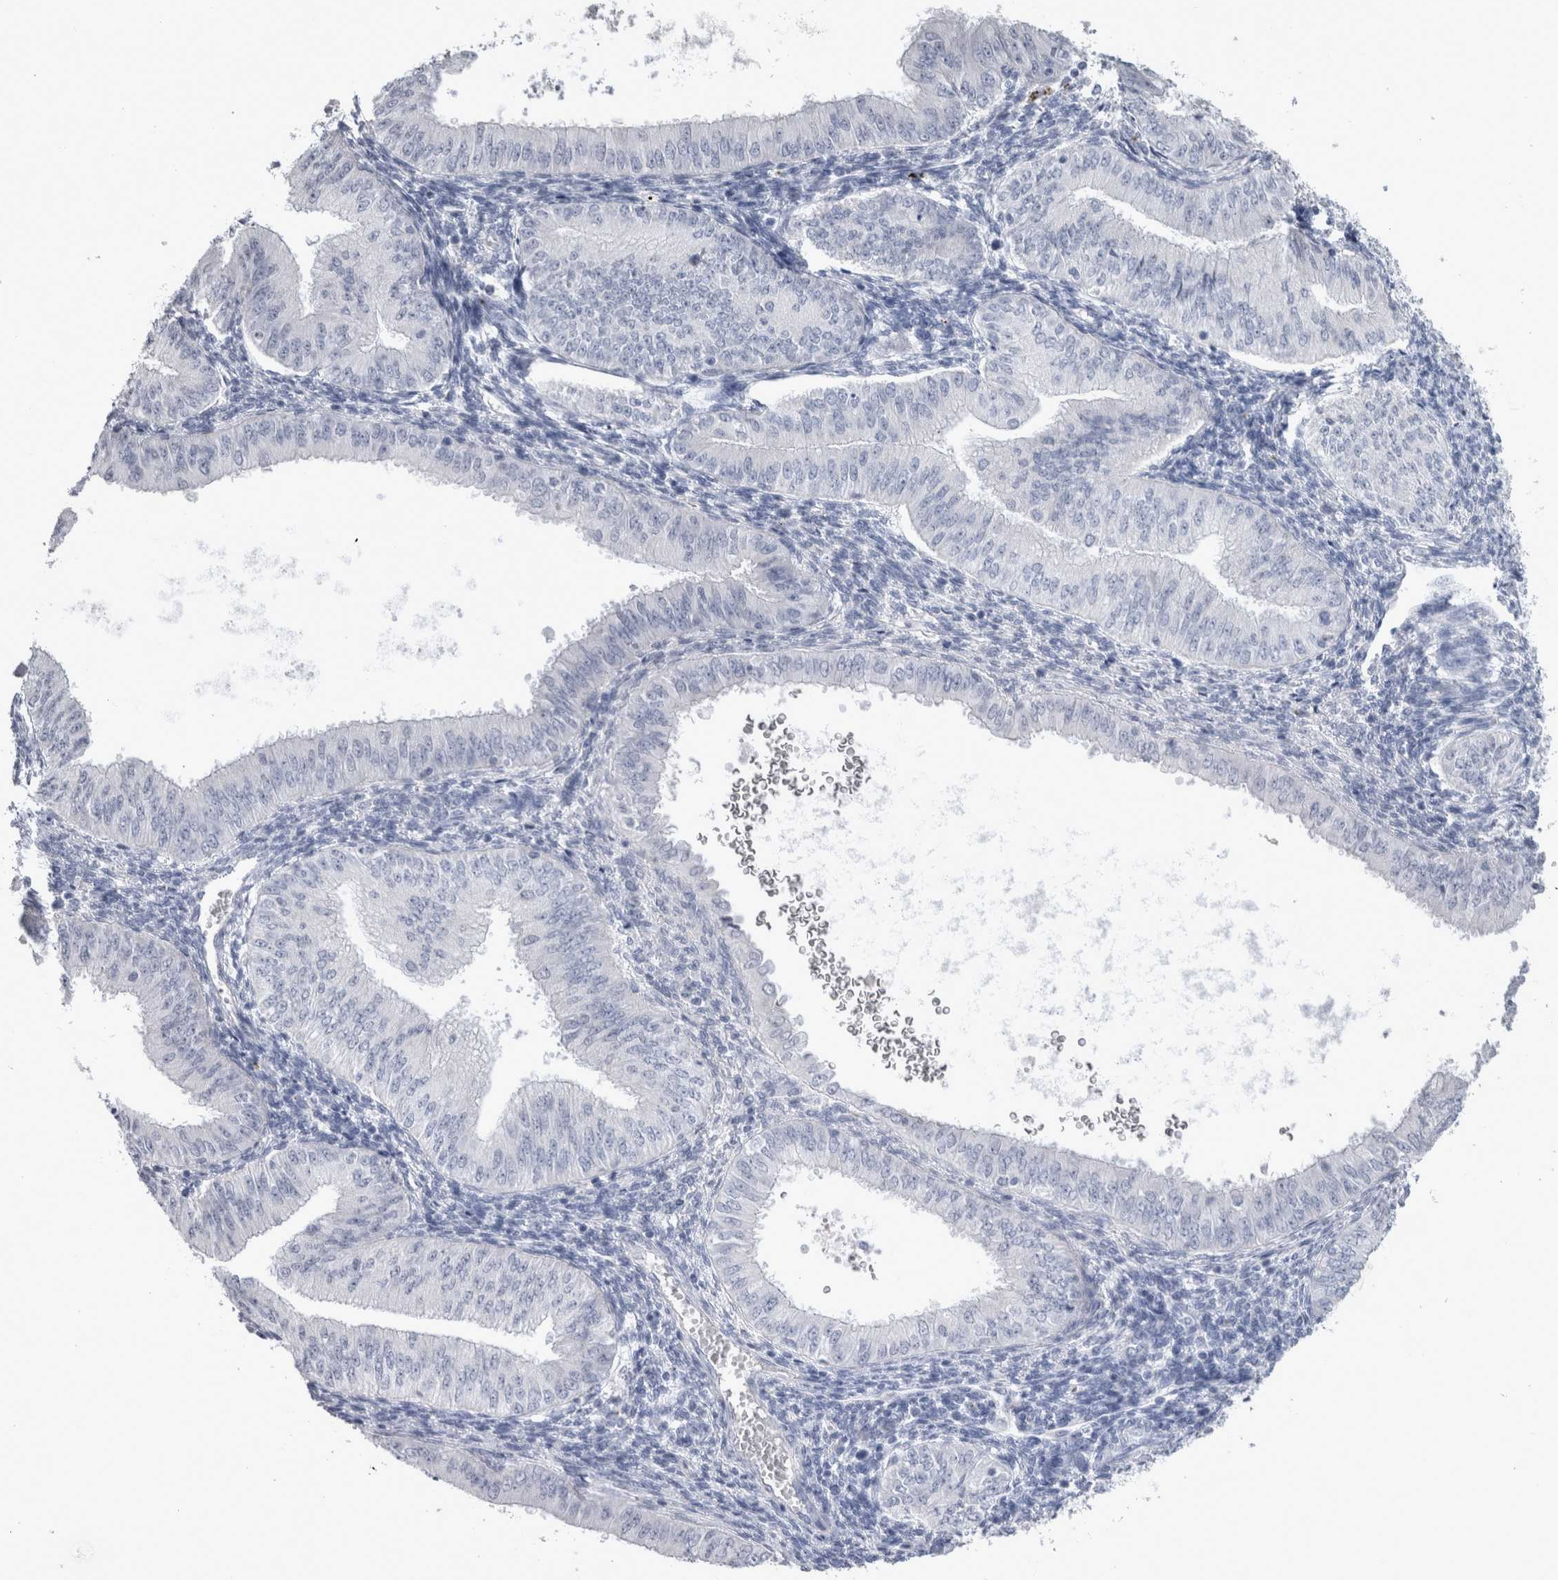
{"staining": {"intensity": "negative", "quantity": "none", "location": "none"}, "tissue": "endometrial cancer", "cell_type": "Tumor cells", "image_type": "cancer", "snomed": [{"axis": "morphology", "description": "Normal tissue, NOS"}, {"axis": "morphology", "description": "Adenocarcinoma, NOS"}, {"axis": "topography", "description": "Endometrium"}], "caption": "Human endometrial cancer (adenocarcinoma) stained for a protein using immunohistochemistry shows no expression in tumor cells.", "gene": "MSMB", "patient": {"sex": "female", "age": 53}}